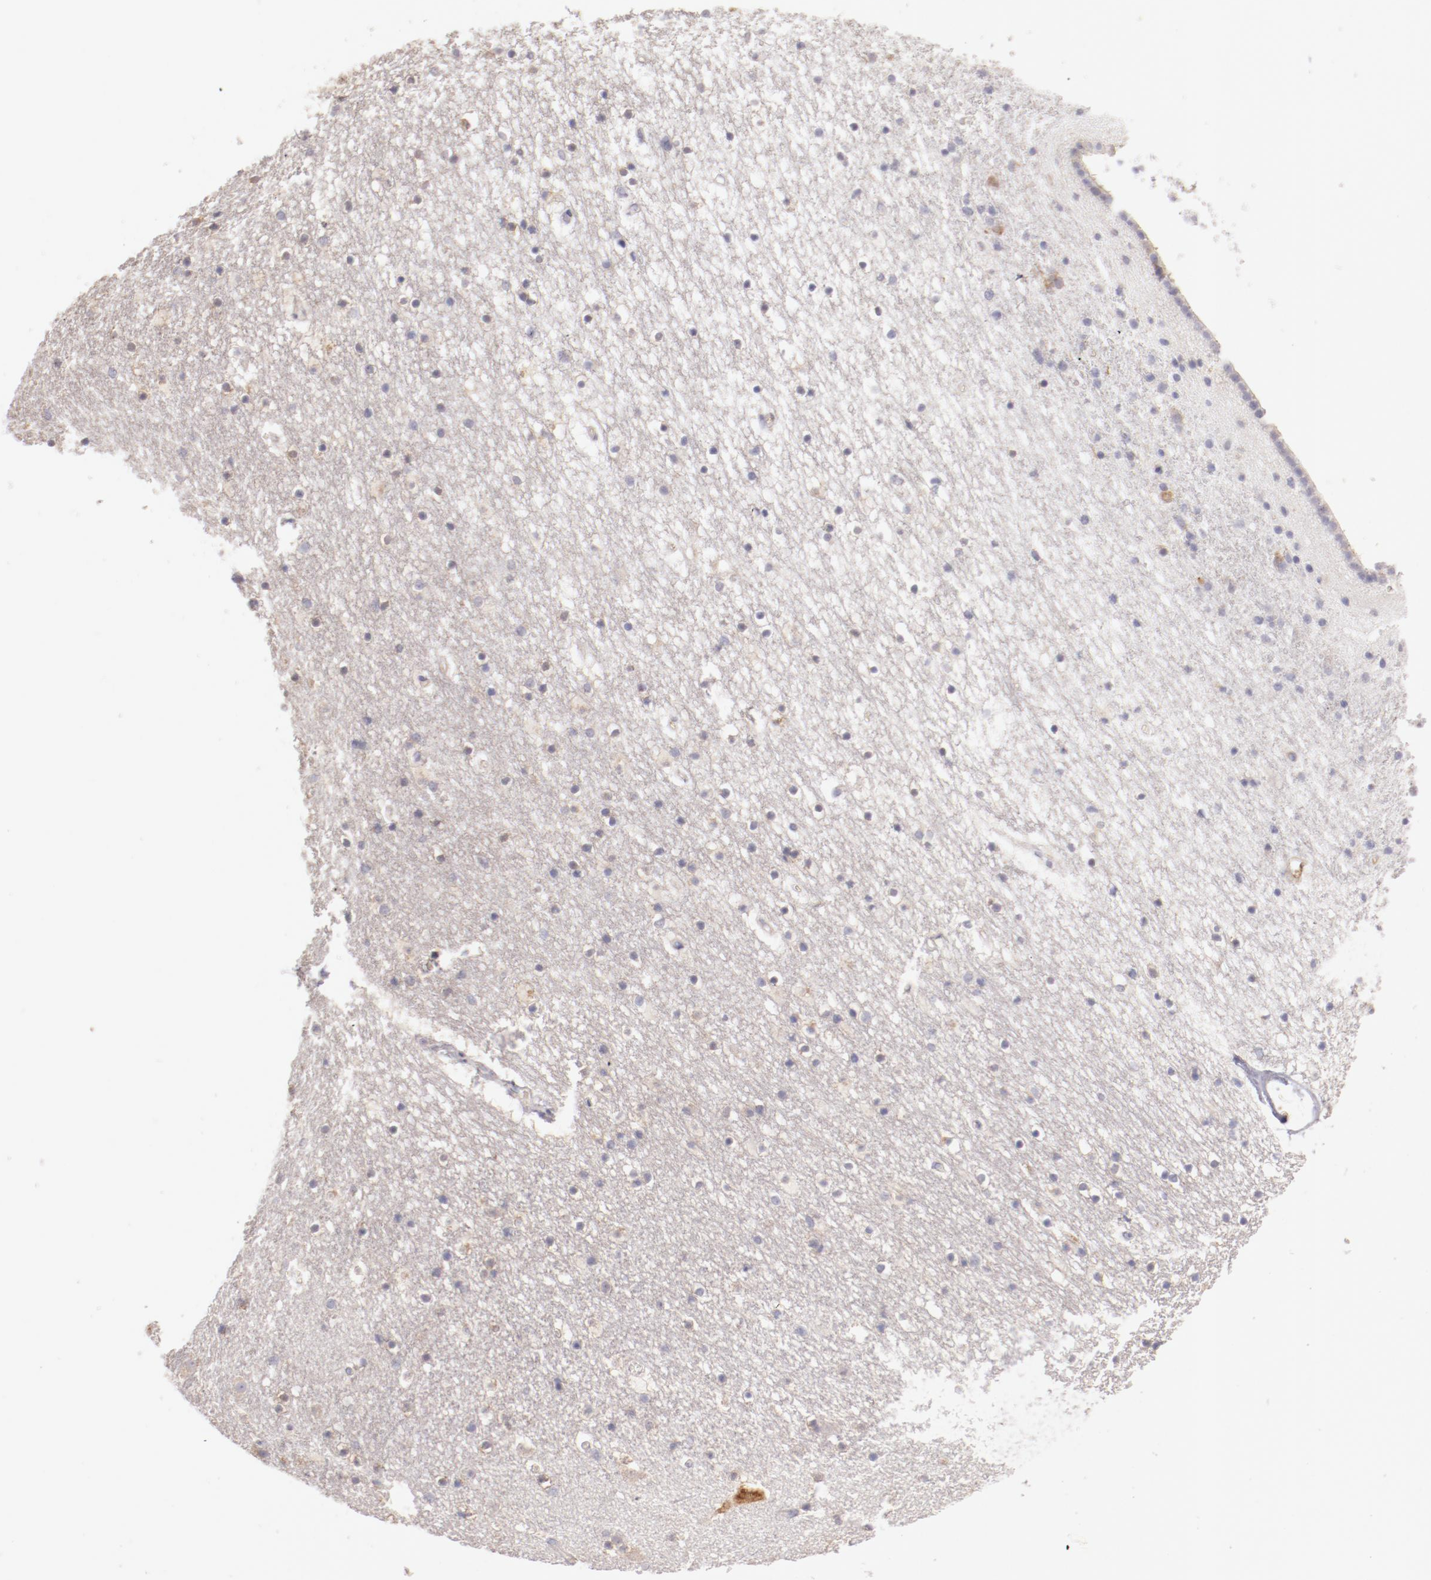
{"staining": {"intensity": "weak", "quantity": "<25%", "location": "cytoplasmic/membranous"}, "tissue": "caudate", "cell_type": "Glial cells", "image_type": "normal", "snomed": [{"axis": "morphology", "description": "Normal tissue, NOS"}, {"axis": "topography", "description": "Lateral ventricle wall"}], "caption": "Protein analysis of normal caudate displays no significant staining in glial cells.", "gene": "ENTPD5", "patient": {"sex": "male", "age": 45}}